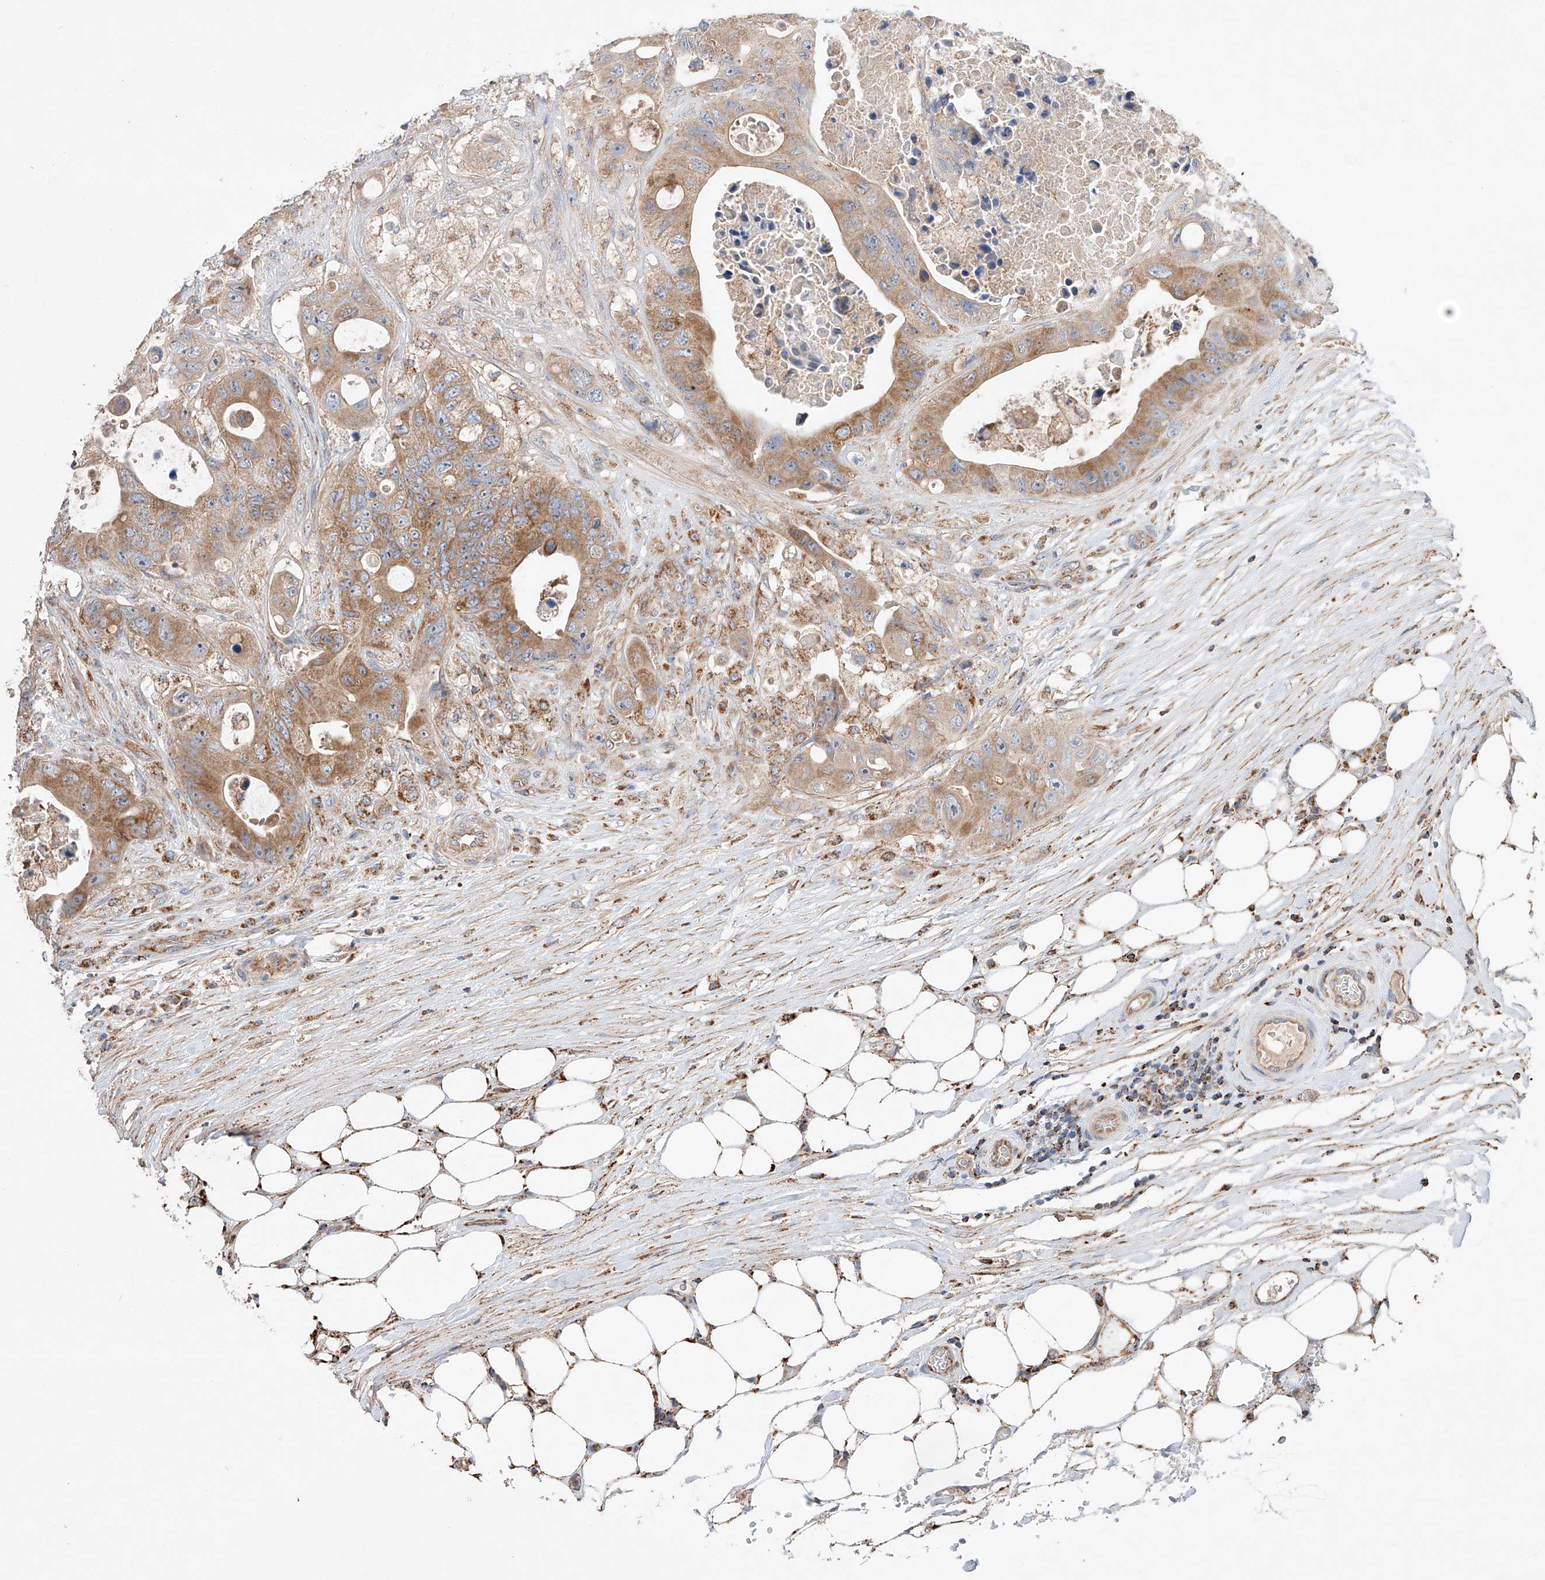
{"staining": {"intensity": "moderate", "quantity": ">75%", "location": "cytoplasmic/membranous"}, "tissue": "colorectal cancer", "cell_type": "Tumor cells", "image_type": "cancer", "snomed": [{"axis": "morphology", "description": "Adenocarcinoma, NOS"}, {"axis": "topography", "description": "Colon"}], "caption": "A brown stain labels moderate cytoplasmic/membranous positivity of a protein in colorectal cancer (adenocarcinoma) tumor cells.", "gene": "RUSC1", "patient": {"sex": "female", "age": 46}}